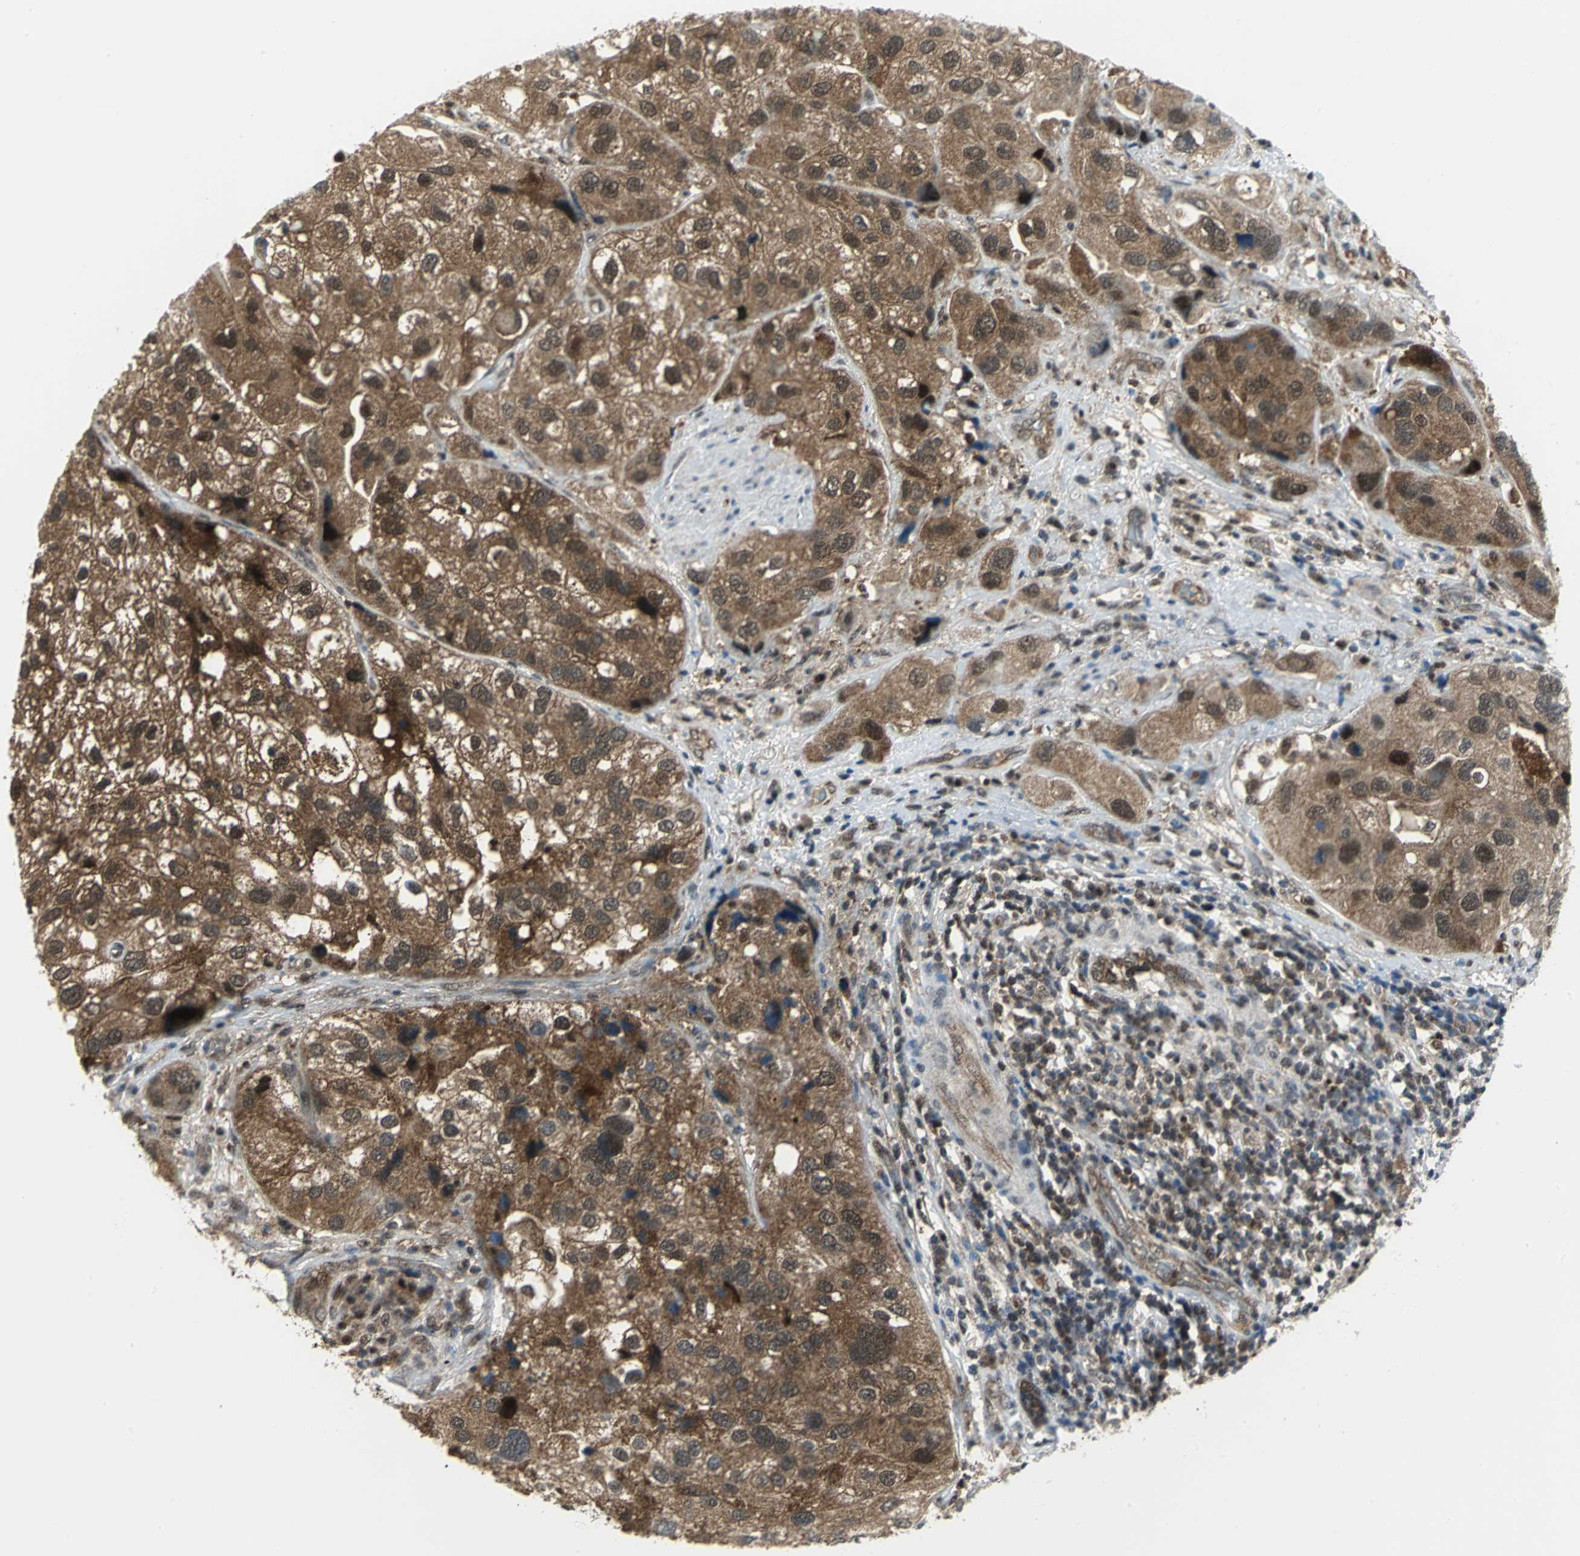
{"staining": {"intensity": "moderate", "quantity": ">75%", "location": "cytoplasmic/membranous,nuclear"}, "tissue": "urothelial cancer", "cell_type": "Tumor cells", "image_type": "cancer", "snomed": [{"axis": "morphology", "description": "Urothelial carcinoma, High grade"}, {"axis": "topography", "description": "Urinary bladder"}], "caption": "A brown stain highlights moderate cytoplasmic/membranous and nuclear expression of a protein in urothelial carcinoma (high-grade) tumor cells.", "gene": "PSMA4", "patient": {"sex": "female", "age": 64}}